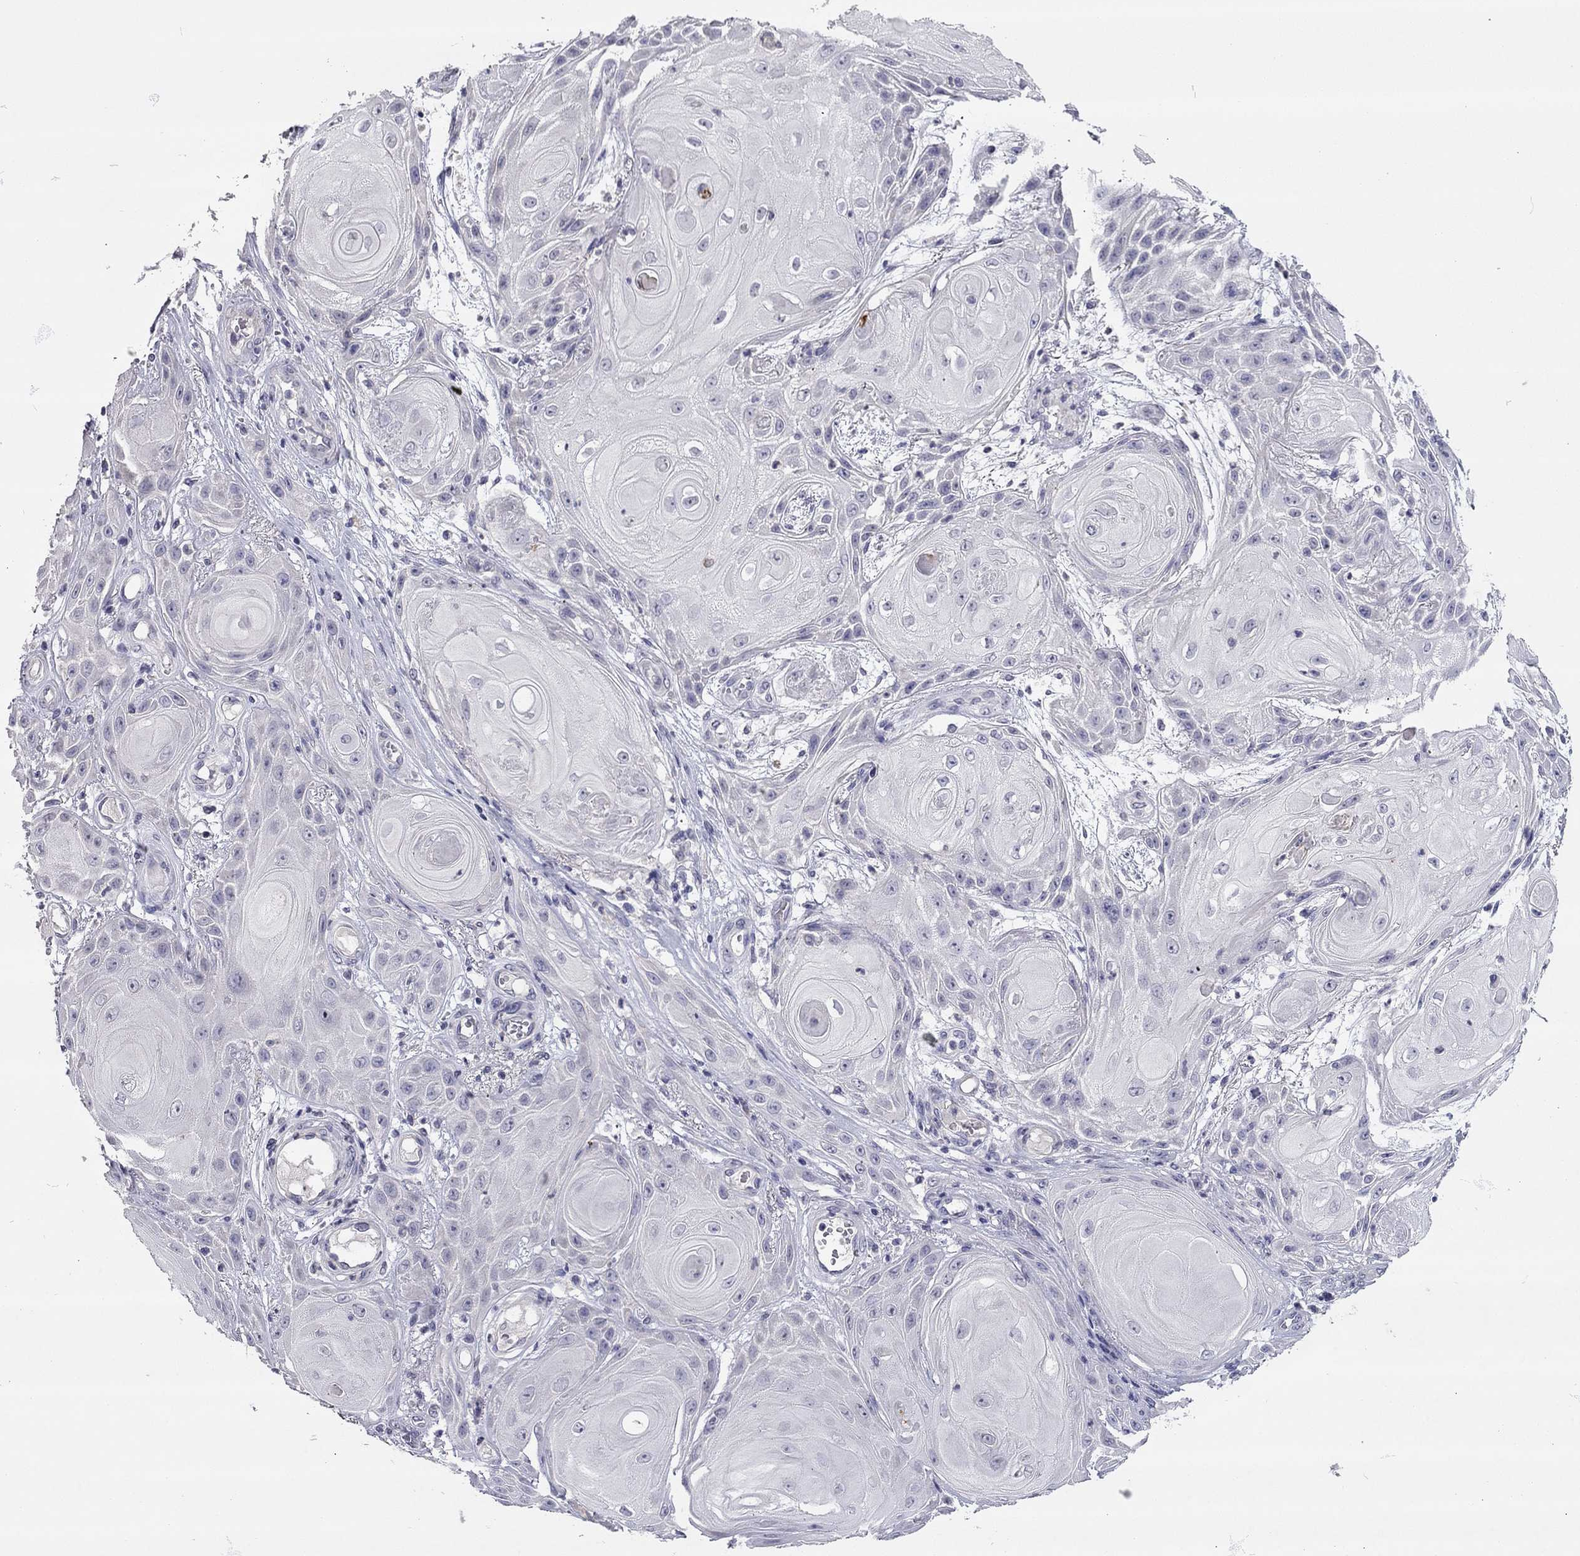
{"staining": {"intensity": "negative", "quantity": "none", "location": "none"}, "tissue": "skin cancer", "cell_type": "Tumor cells", "image_type": "cancer", "snomed": [{"axis": "morphology", "description": "Squamous cell carcinoma, NOS"}, {"axis": "topography", "description": "Skin"}], "caption": "This is an immunohistochemistry photomicrograph of human skin squamous cell carcinoma. There is no staining in tumor cells.", "gene": "SCARB1", "patient": {"sex": "male", "age": 62}}